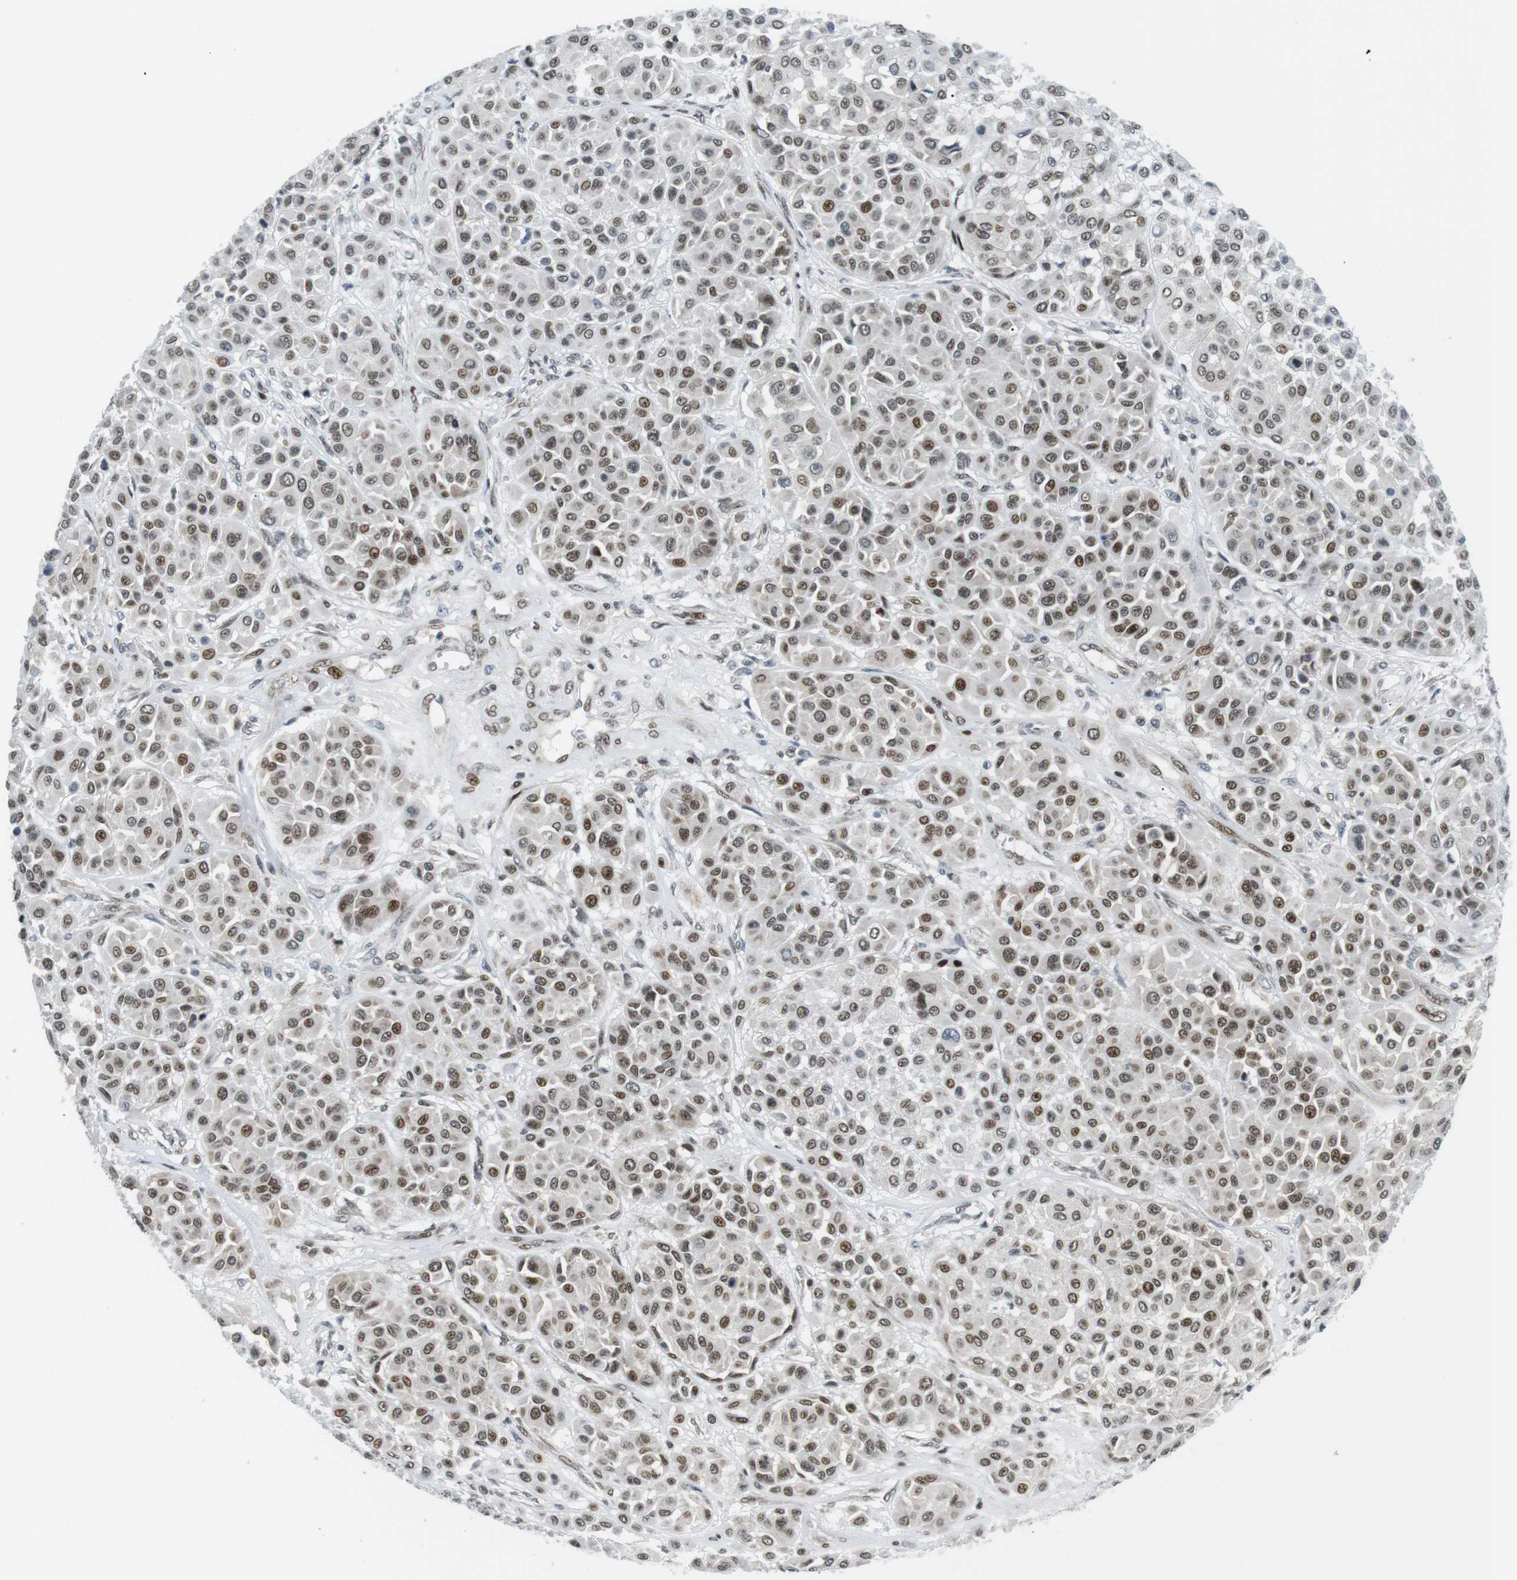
{"staining": {"intensity": "moderate", "quantity": ">75%", "location": "nuclear"}, "tissue": "melanoma", "cell_type": "Tumor cells", "image_type": "cancer", "snomed": [{"axis": "morphology", "description": "Malignant melanoma, Metastatic site"}, {"axis": "topography", "description": "Soft tissue"}], "caption": "An IHC image of tumor tissue is shown. Protein staining in brown highlights moderate nuclear positivity in melanoma within tumor cells.", "gene": "CDC27", "patient": {"sex": "male", "age": 41}}